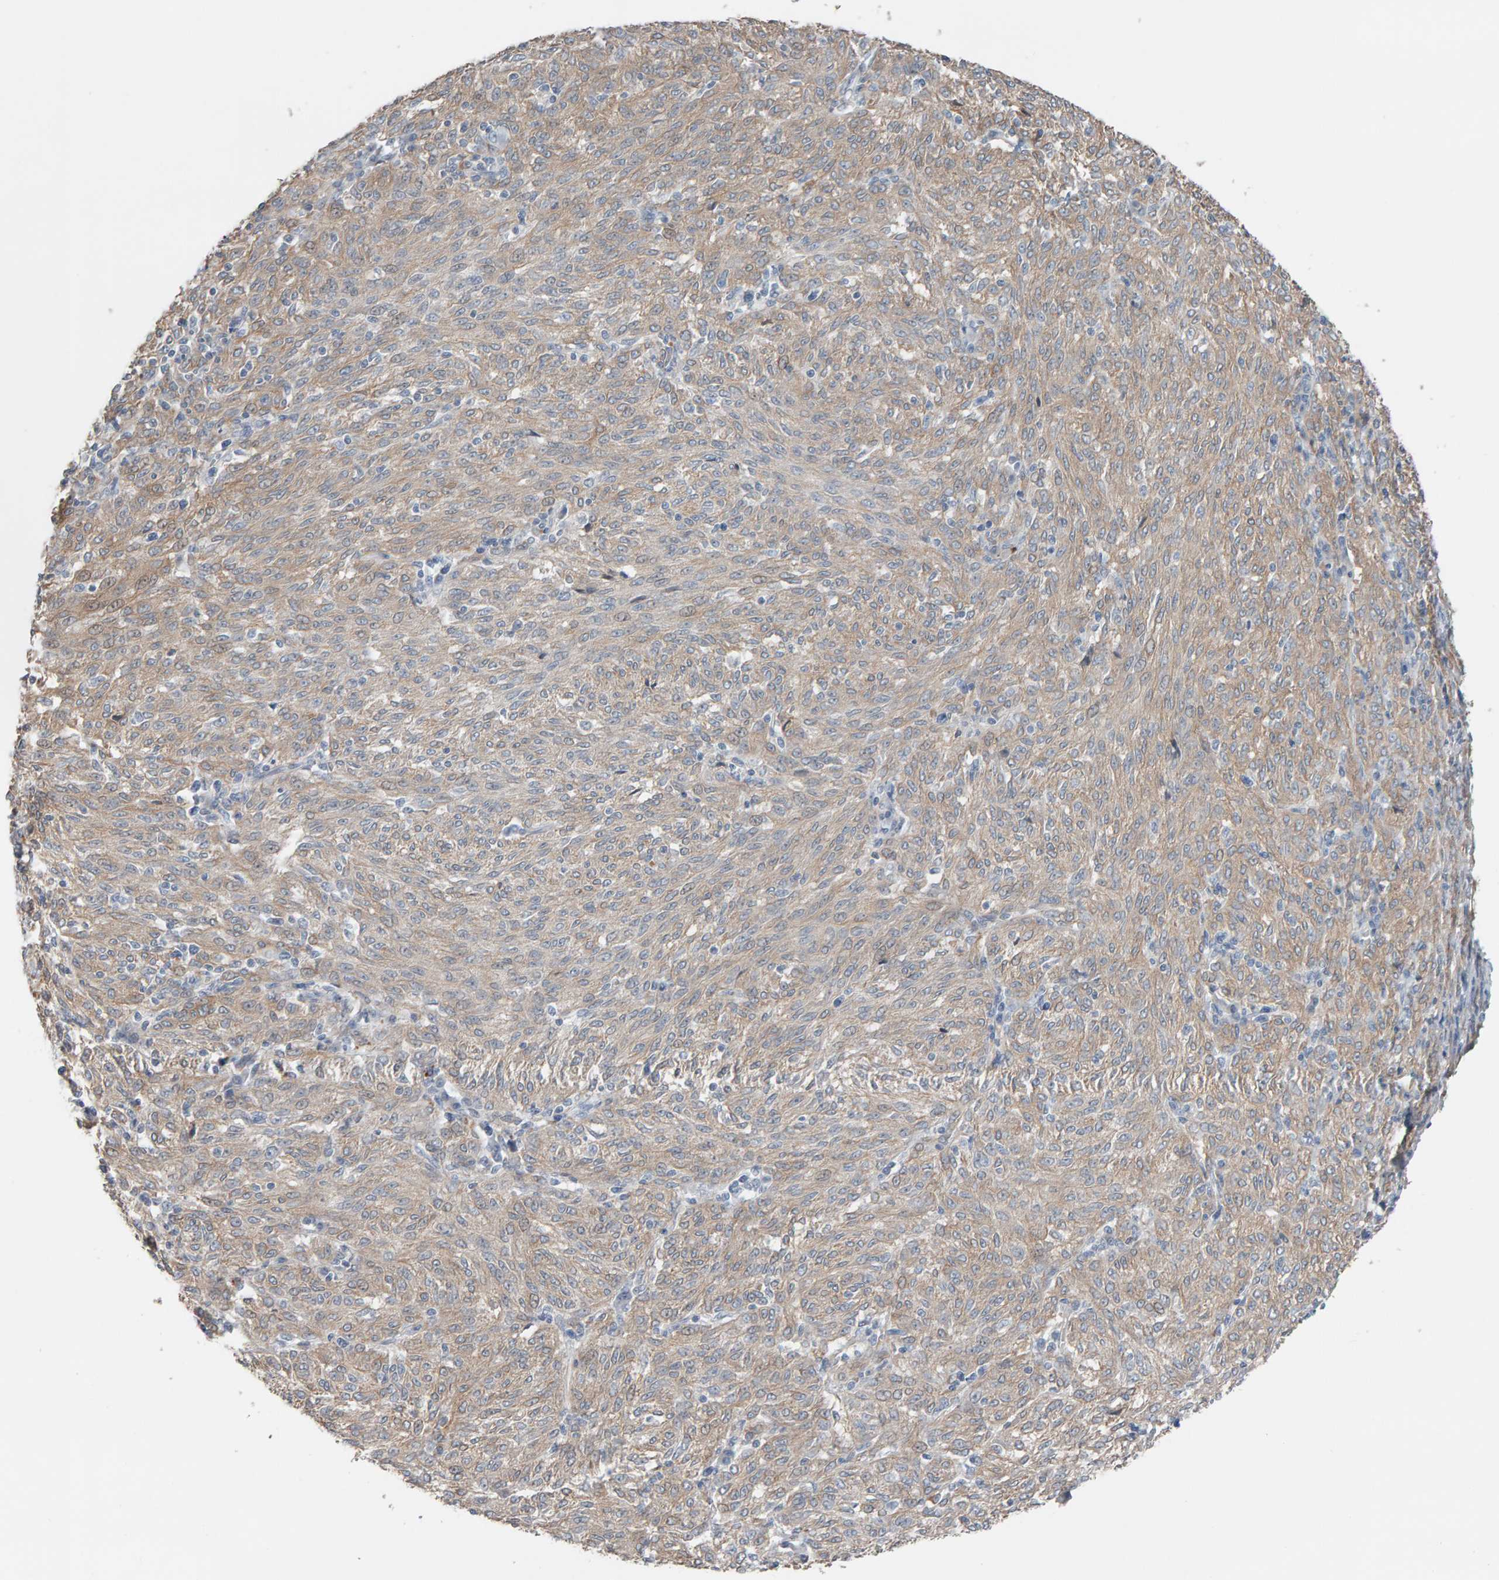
{"staining": {"intensity": "weak", "quantity": ">75%", "location": "cytoplasmic/membranous"}, "tissue": "melanoma", "cell_type": "Tumor cells", "image_type": "cancer", "snomed": [{"axis": "morphology", "description": "Malignant melanoma, NOS"}, {"axis": "topography", "description": "Skin"}], "caption": "DAB (3,3'-diaminobenzidine) immunohistochemical staining of malignant melanoma displays weak cytoplasmic/membranous protein staining in approximately >75% of tumor cells.", "gene": "IPPK", "patient": {"sex": "female", "age": 72}}